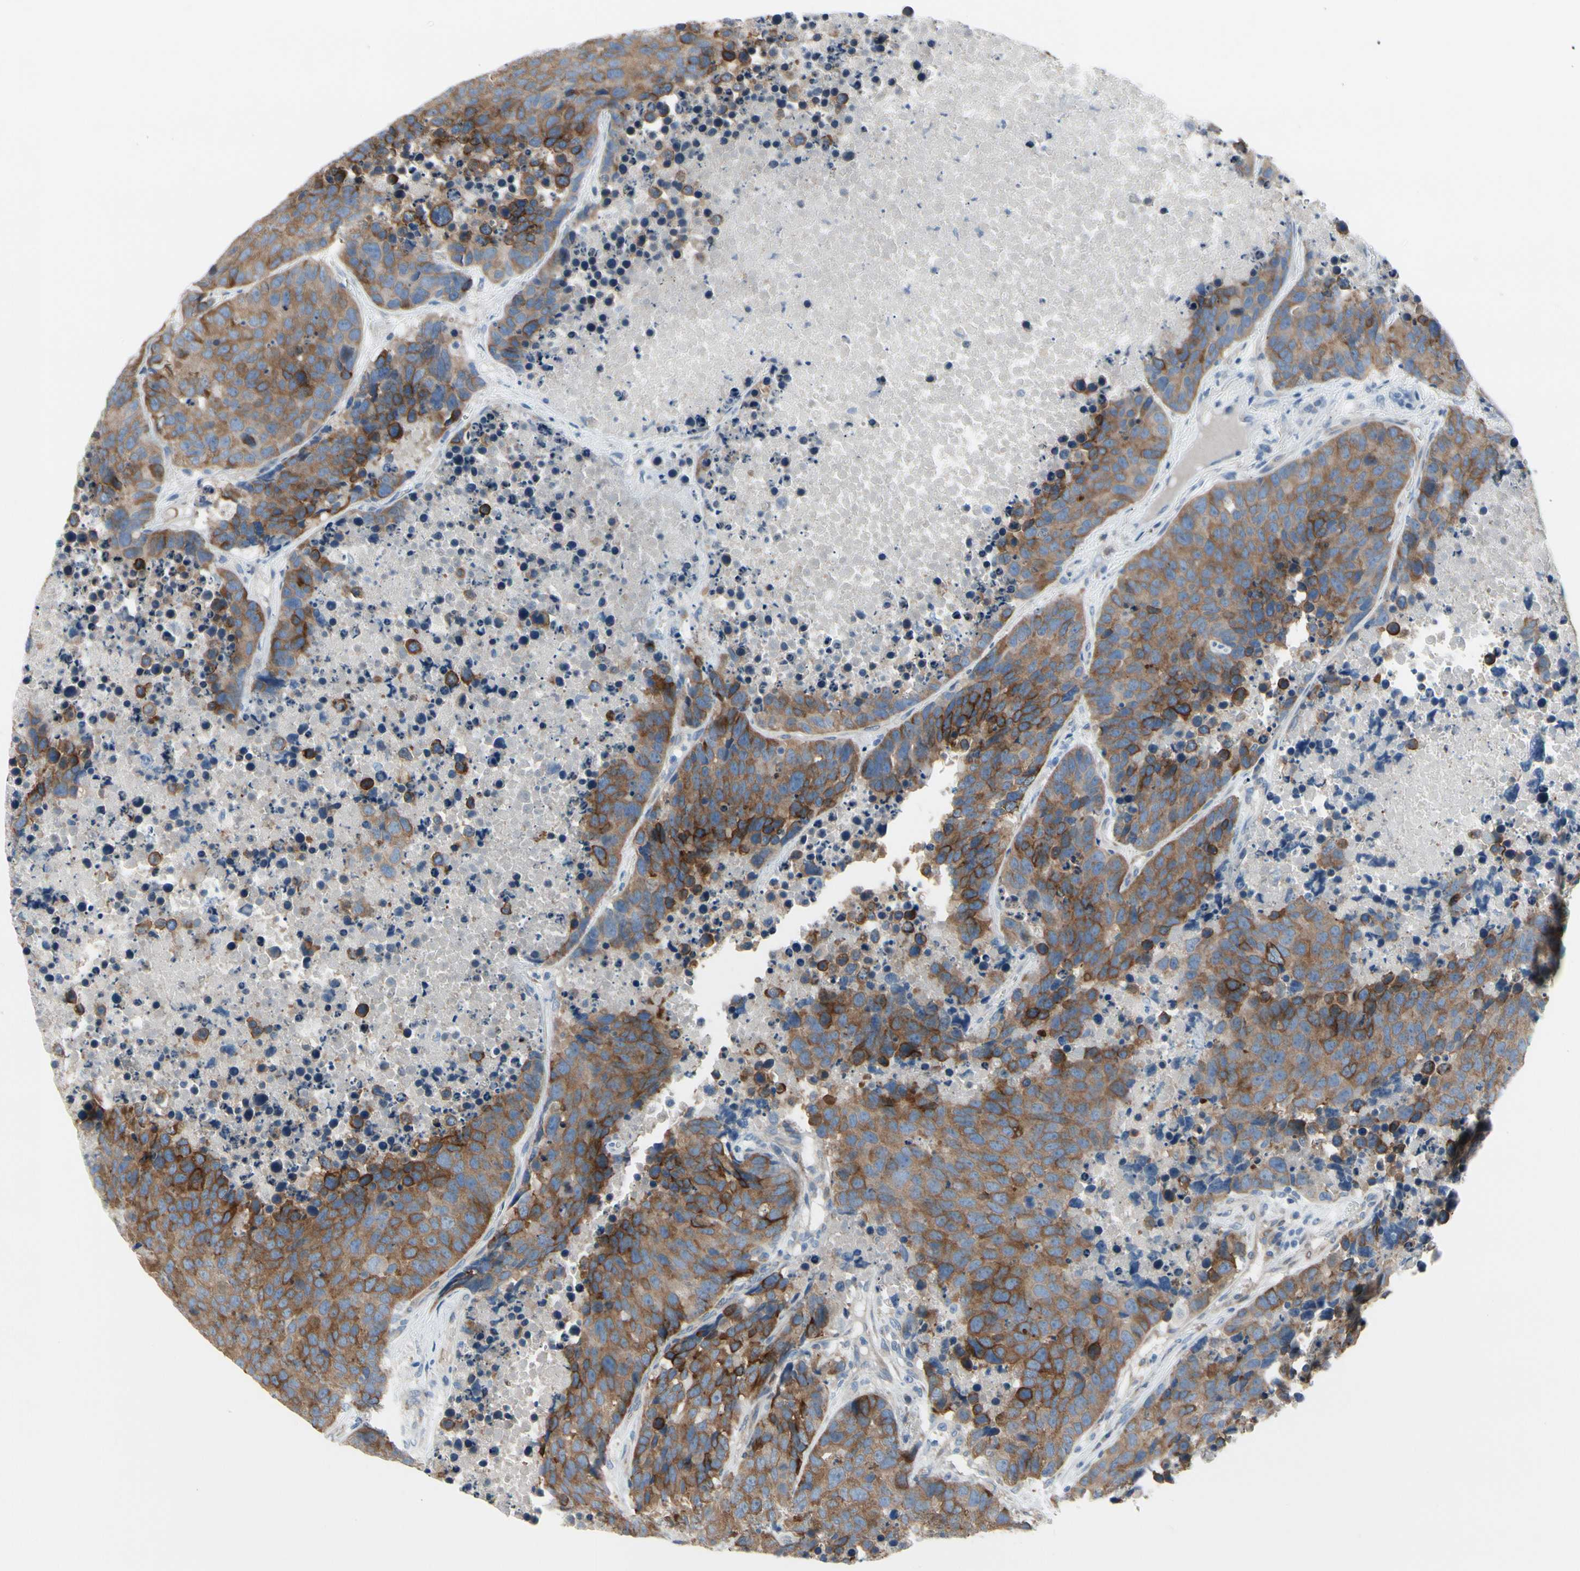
{"staining": {"intensity": "moderate", "quantity": ">75%", "location": "cytoplasmic/membranous"}, "tissue": "carcinoid", "cell_type": "Tumor cells", "image_type": "cancer", "snomed": [{"axis": "morphology", "description": "Carcinoid, malignant, NOS"}, {"axis": "topography", "description": "Lung"}], "caption": "Brown immunohistochemical staining in carcinoid reveals moderate cytoplasmic/membranous staining in approximately >75% of tumor cells.", "gene": "MAP2", "patient": {"sex": "male", "age": 60}}